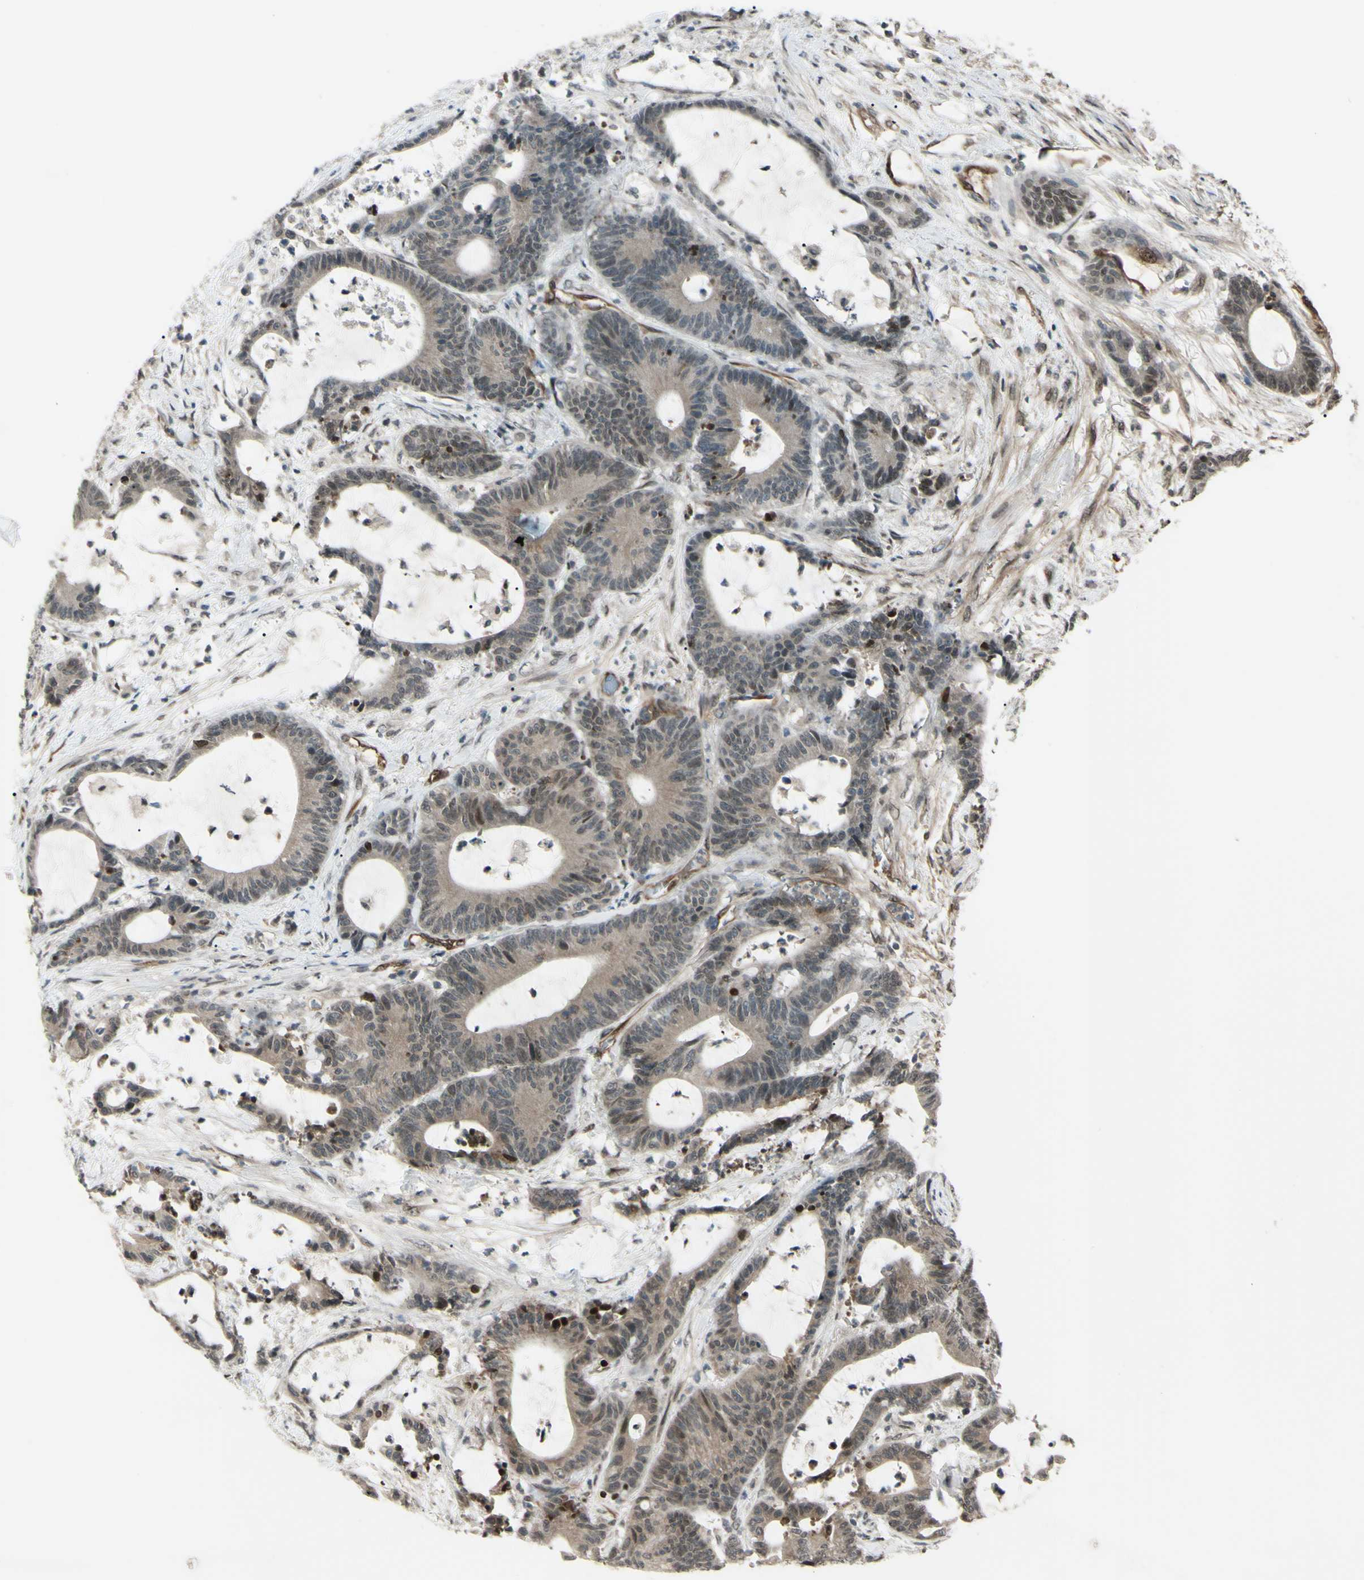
{"staining": {"intensity": "weak", "quantity": ">75%", "location": "cytoplasmic/membranous"}, "tissue": "colorectal cancer", "cell_type": "Tumor cells", "image_type": "cancer", "snomed": [{"axis": "morphology", "description": "Adenocarcinoma, NOS"}, {"axis": "topography", "description": "Colon"}], "caption": "Protein staining of colorectal adenocarcinoma tissue shows weak cytoplasmic/membranous expression in about >75% of tumor cells.", "gene": "MLF2", "patient": {"sex": "female", "age": 84}}